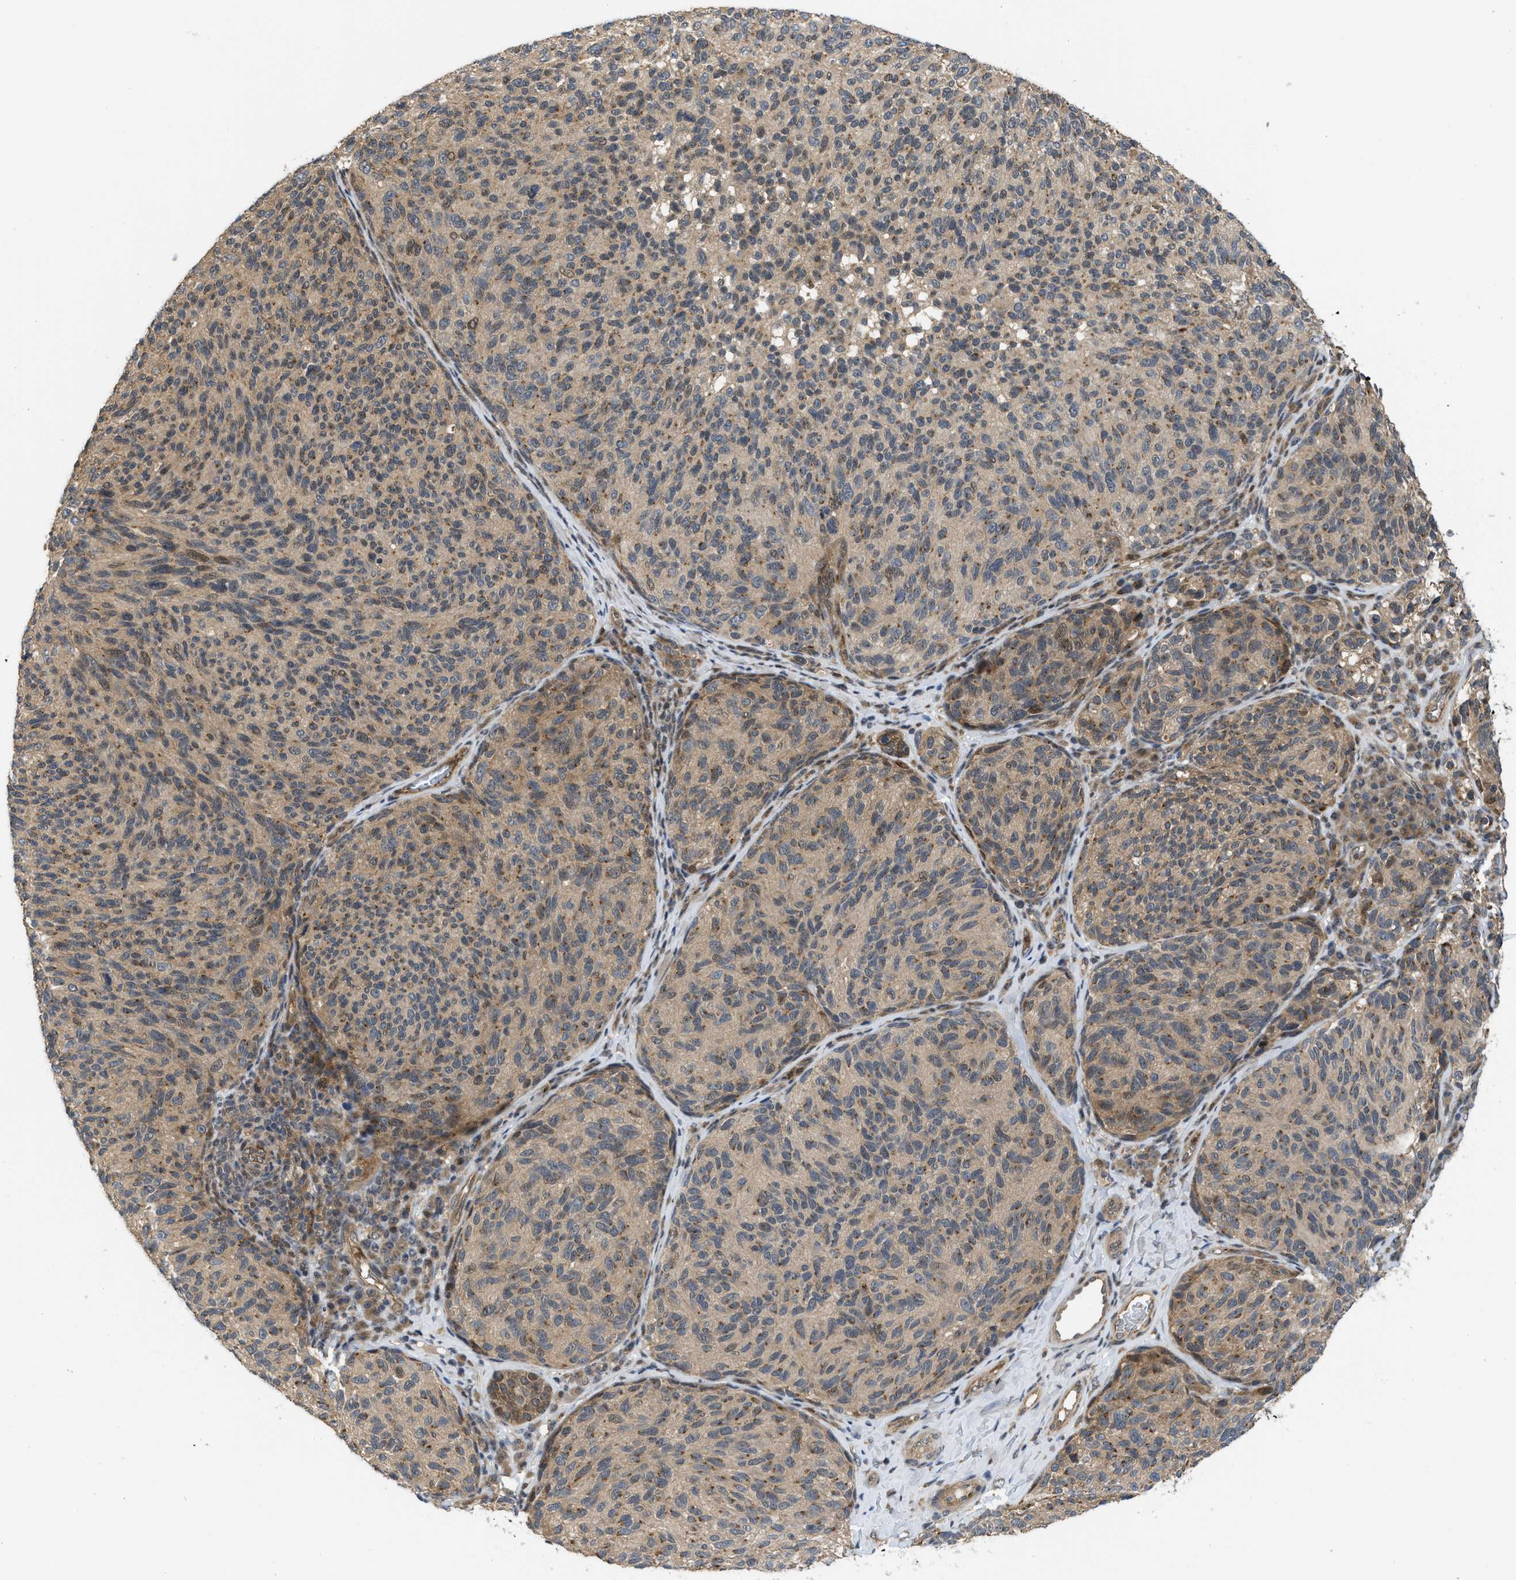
{"staining": {"intensity": "moderate", "quantity": ">75%", "location": "cytoplasmic/membranous"}, "tissue": "melanoma", "cell_type": "Tumor cells", "image_type": "cancer", "snomed": [{"axis": "morphology", "description": "Malignant melanoma, NOS"}, {"axis": "topography", "description": "Skin"}], "caption": "Human malignant melanoma stained with a protein marker exhibits moderate staining in tumor cells.", "gene": "DNAJC28", "patient": {"sex": "female", "age": 73}}